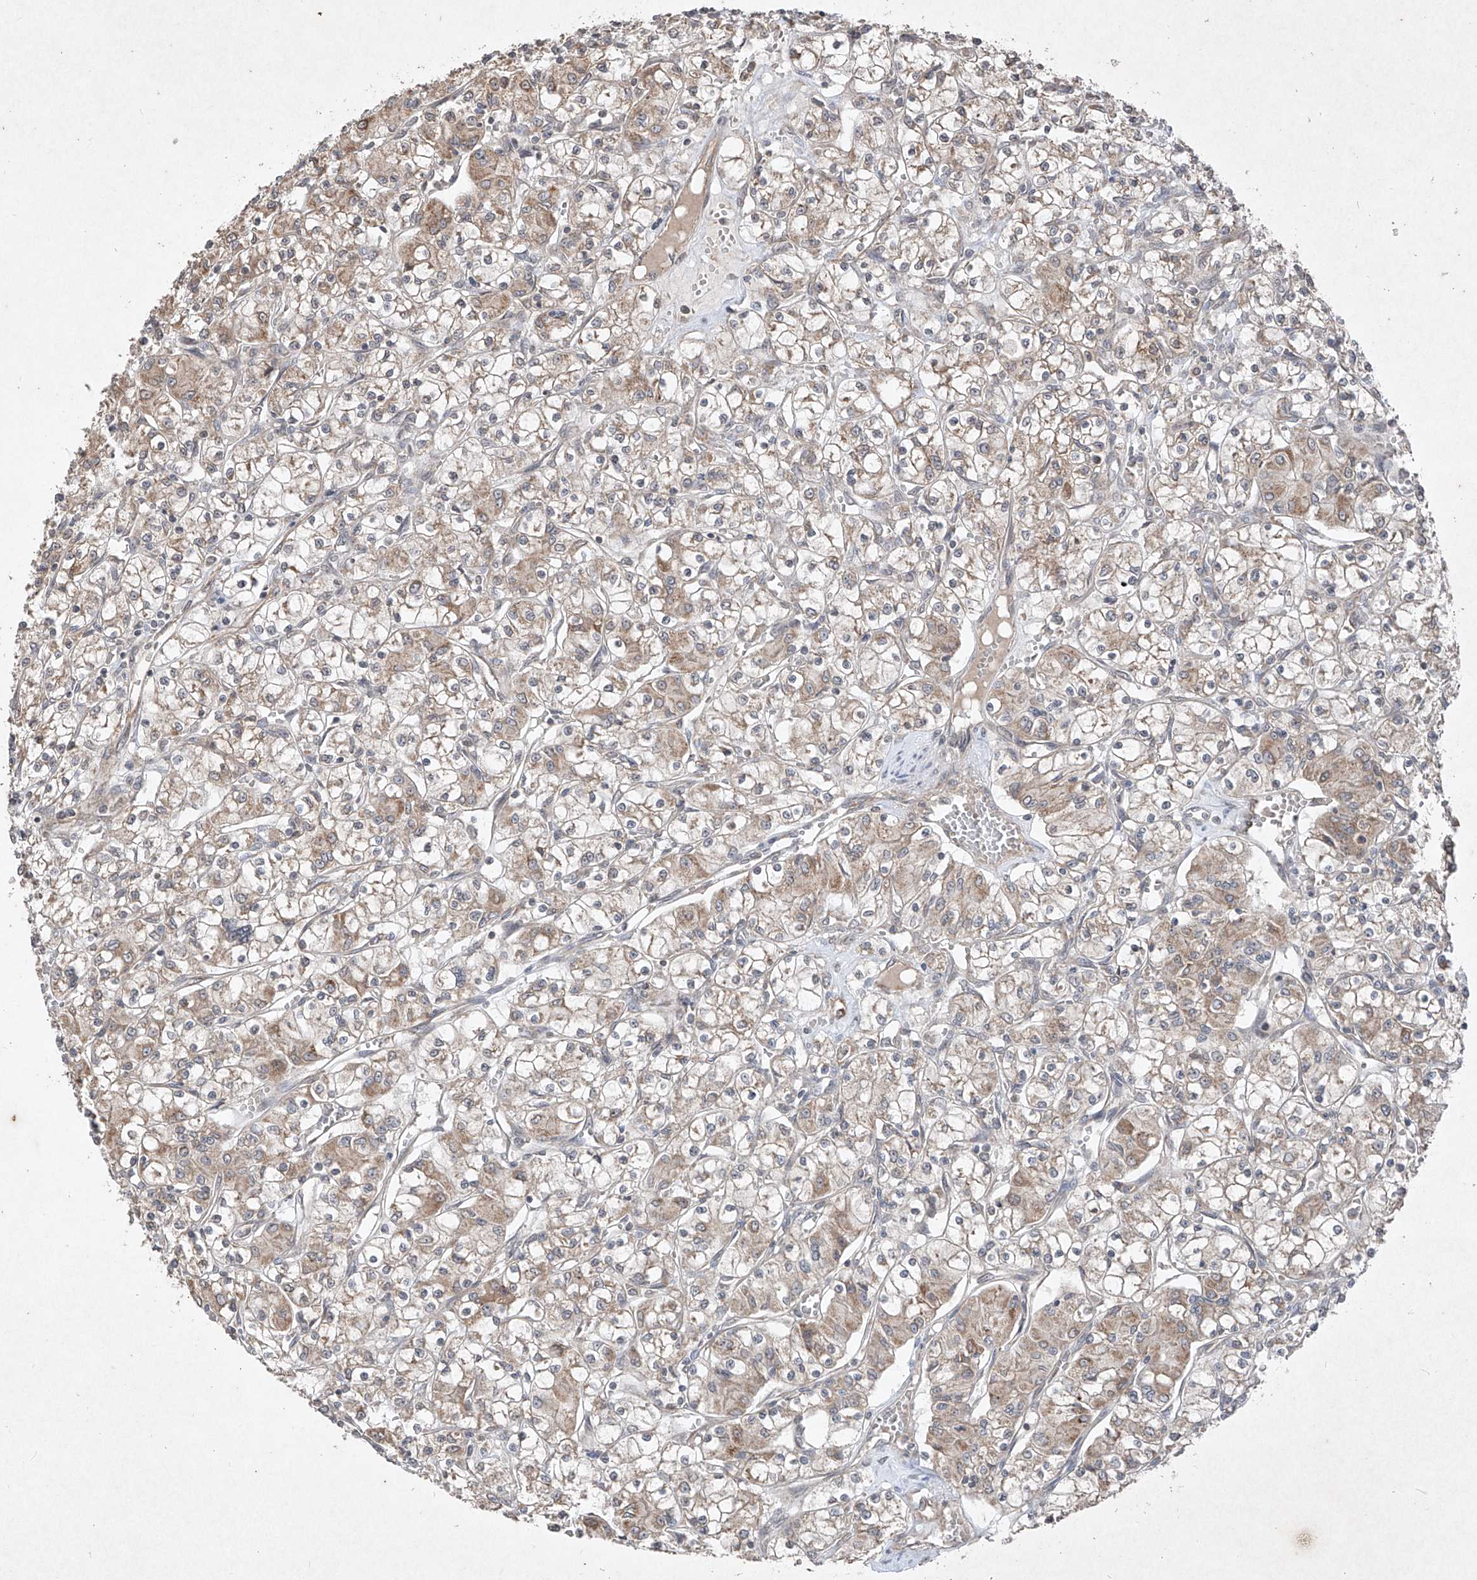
{"staining": {"intensity": "moderate", "quantity": "25%-75%", "location": "cytoplasmic/membranous"}, "tissue": "renal cancer", "cell_type": "Tumor cells", "image_type": "cancer", "snomed": [{"axis": "morphology", "description": "Adenocarcinoma, NOS"}, {"axis": "topography", "description": "Kidney"}], "caption": "A histopathology image of renal cancer stained for a protein displays moderate cytoplasmic/membranous brown staining in tumor cells. (DAB (3,3'-diaminobenzidine) IHC, brown staining for protein, blue staining for nuclei).", "gene": "ABCD3", "patient": {"sex": "female", "age": 59}}